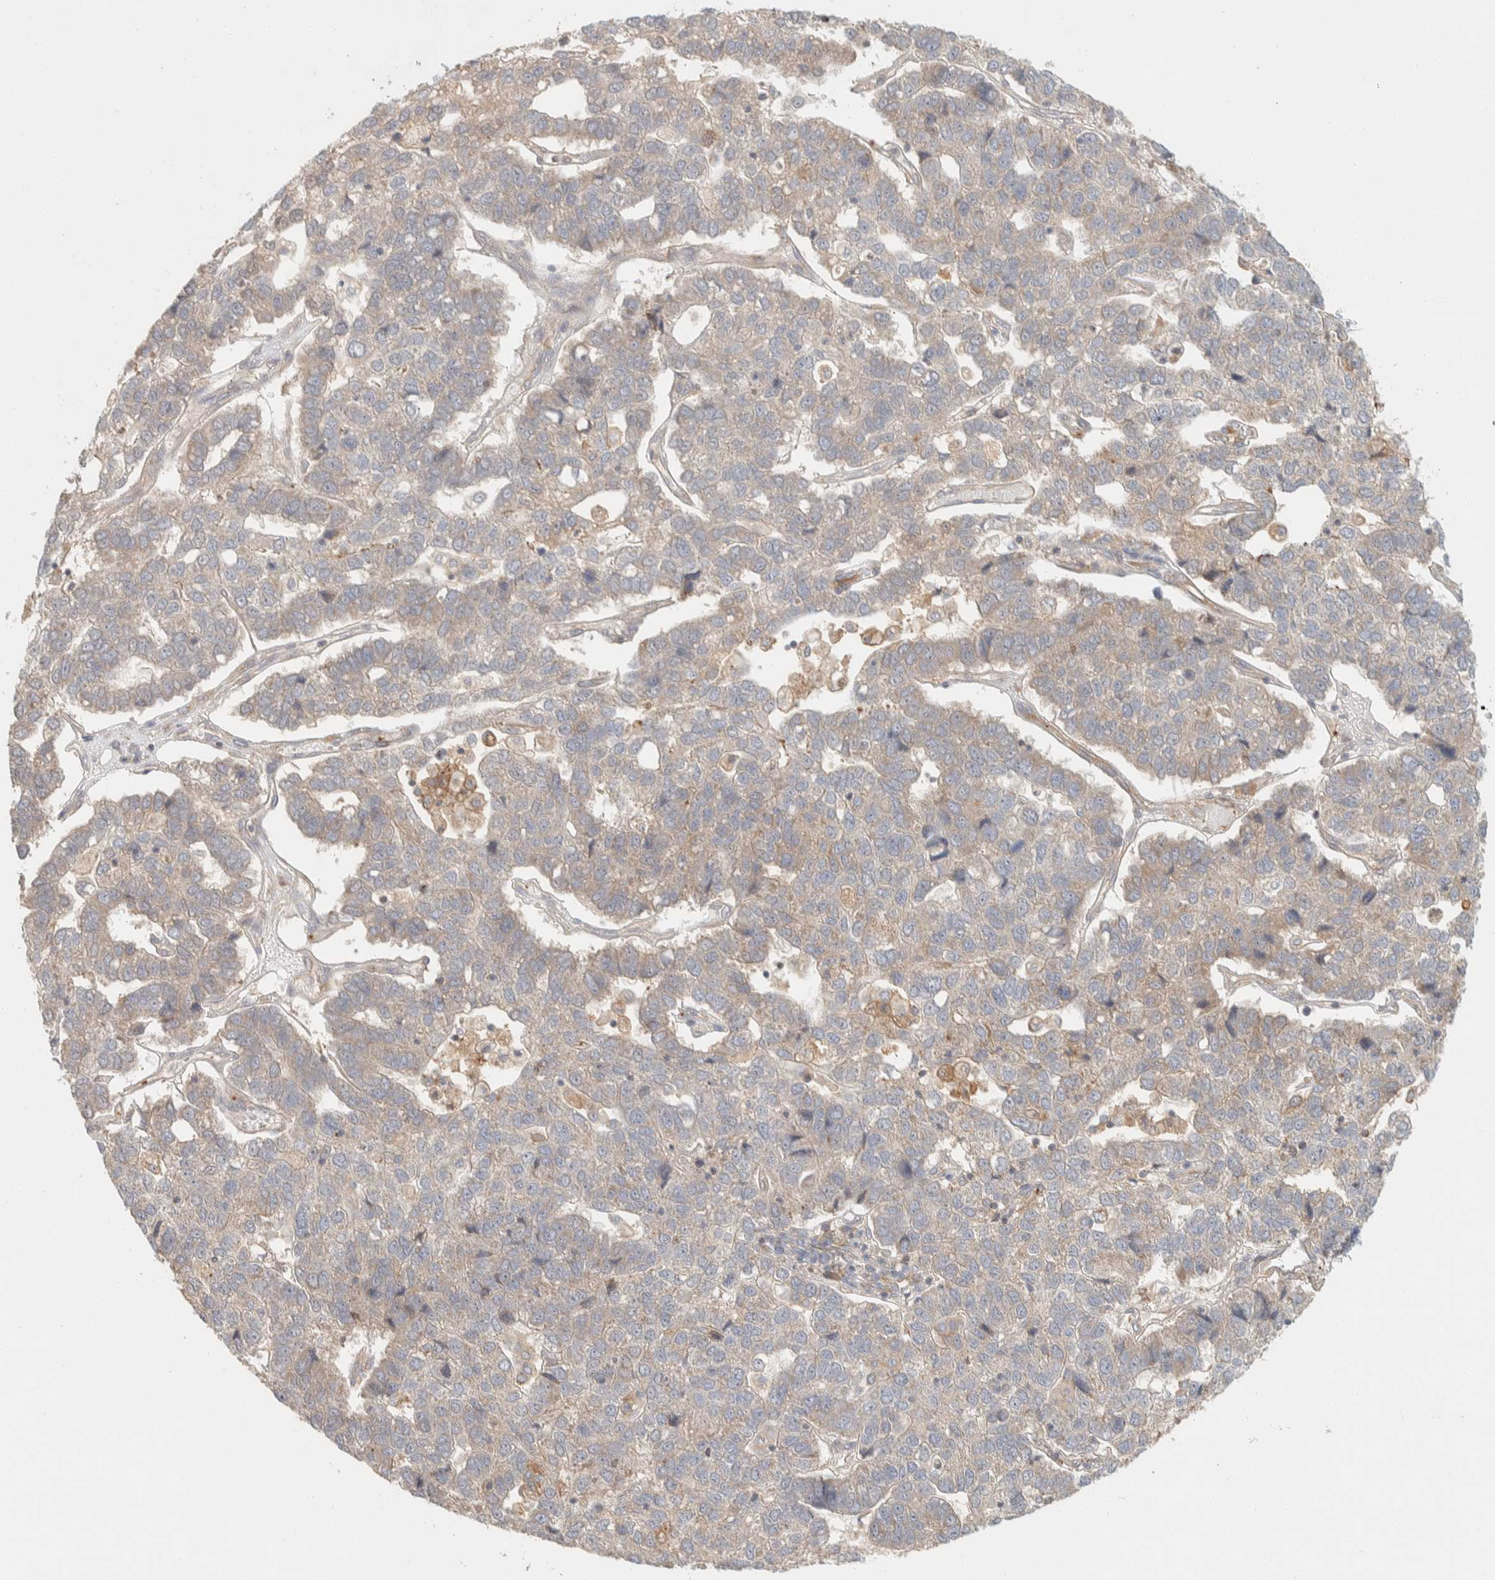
{"staining": {"intensity": "weak", "quantity": "<25%", "location": "cytoplasmic/membranous"}, "tissue": "pancreatic cancer", "cell_type": "Tumor cells", "image_type": "cancer", "snomed": [{"axis": "morphology", "description": "Adenocarcinoma, NOS"}, {"axis": "topography", "description": "Pancreas"}], "caption": "Tumor cells are negative for protein expression in human adenocarcinoma (pancreatic).", "gene": "KIF9", "patient": {"sex": "female", "age": 61}}